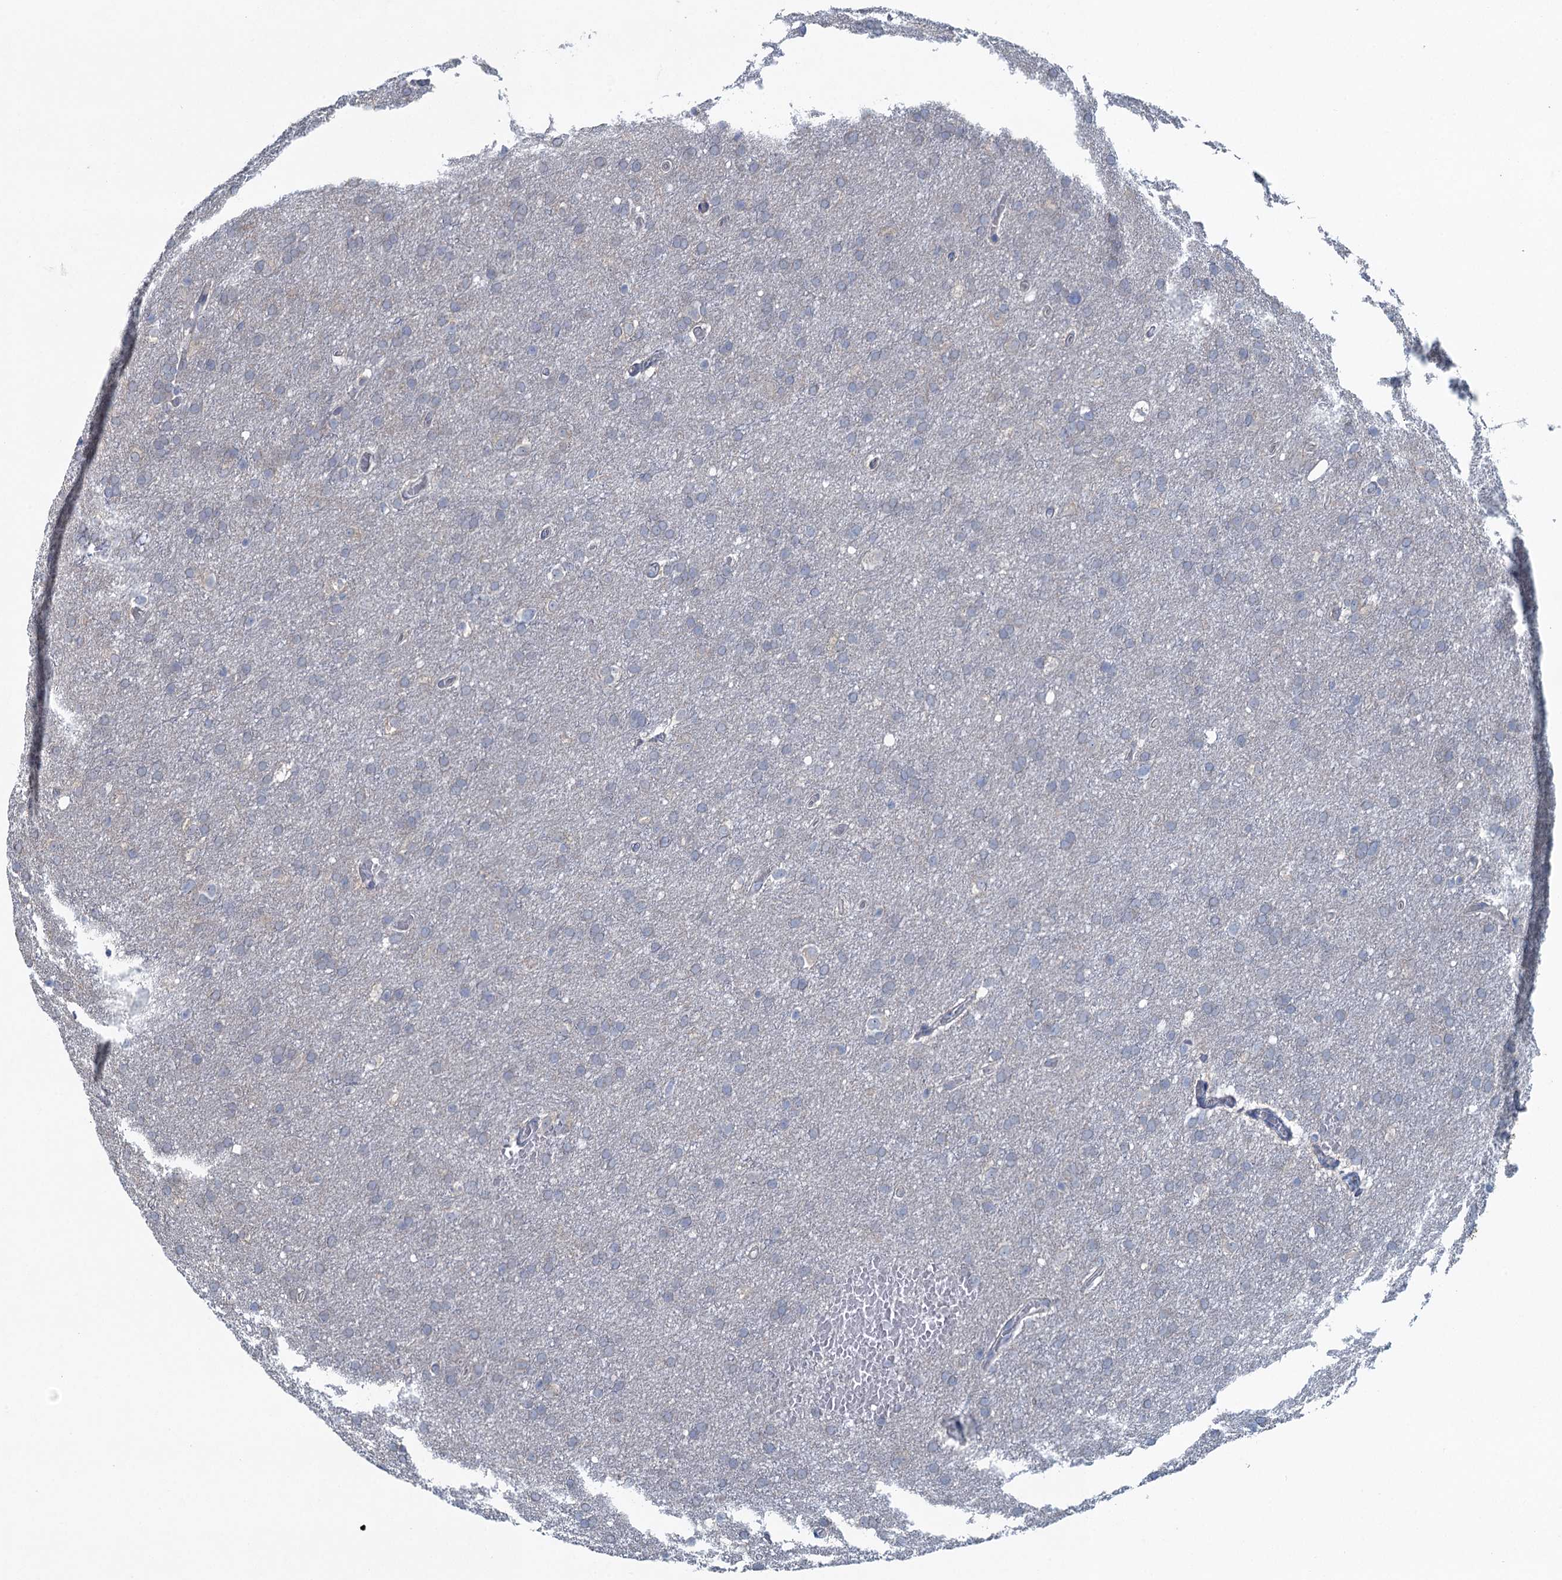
{"staining": {"intensity": "negative", "quantity": "none", "location": "none"}, "tissue": "glioma", "cell_type": "Tumor cells", "image_type": "cancer", "snomed": [{"axis": "morphology", "description": "Glioma, malignant, High grade"}, {"axis": "topography", "description": "Cerebral cortex"}], "caption": "IHC of human glioma reveals no expression in tumor cells.", "gene": "TEX35", "patient": {"sex": "female", "age": 36}}